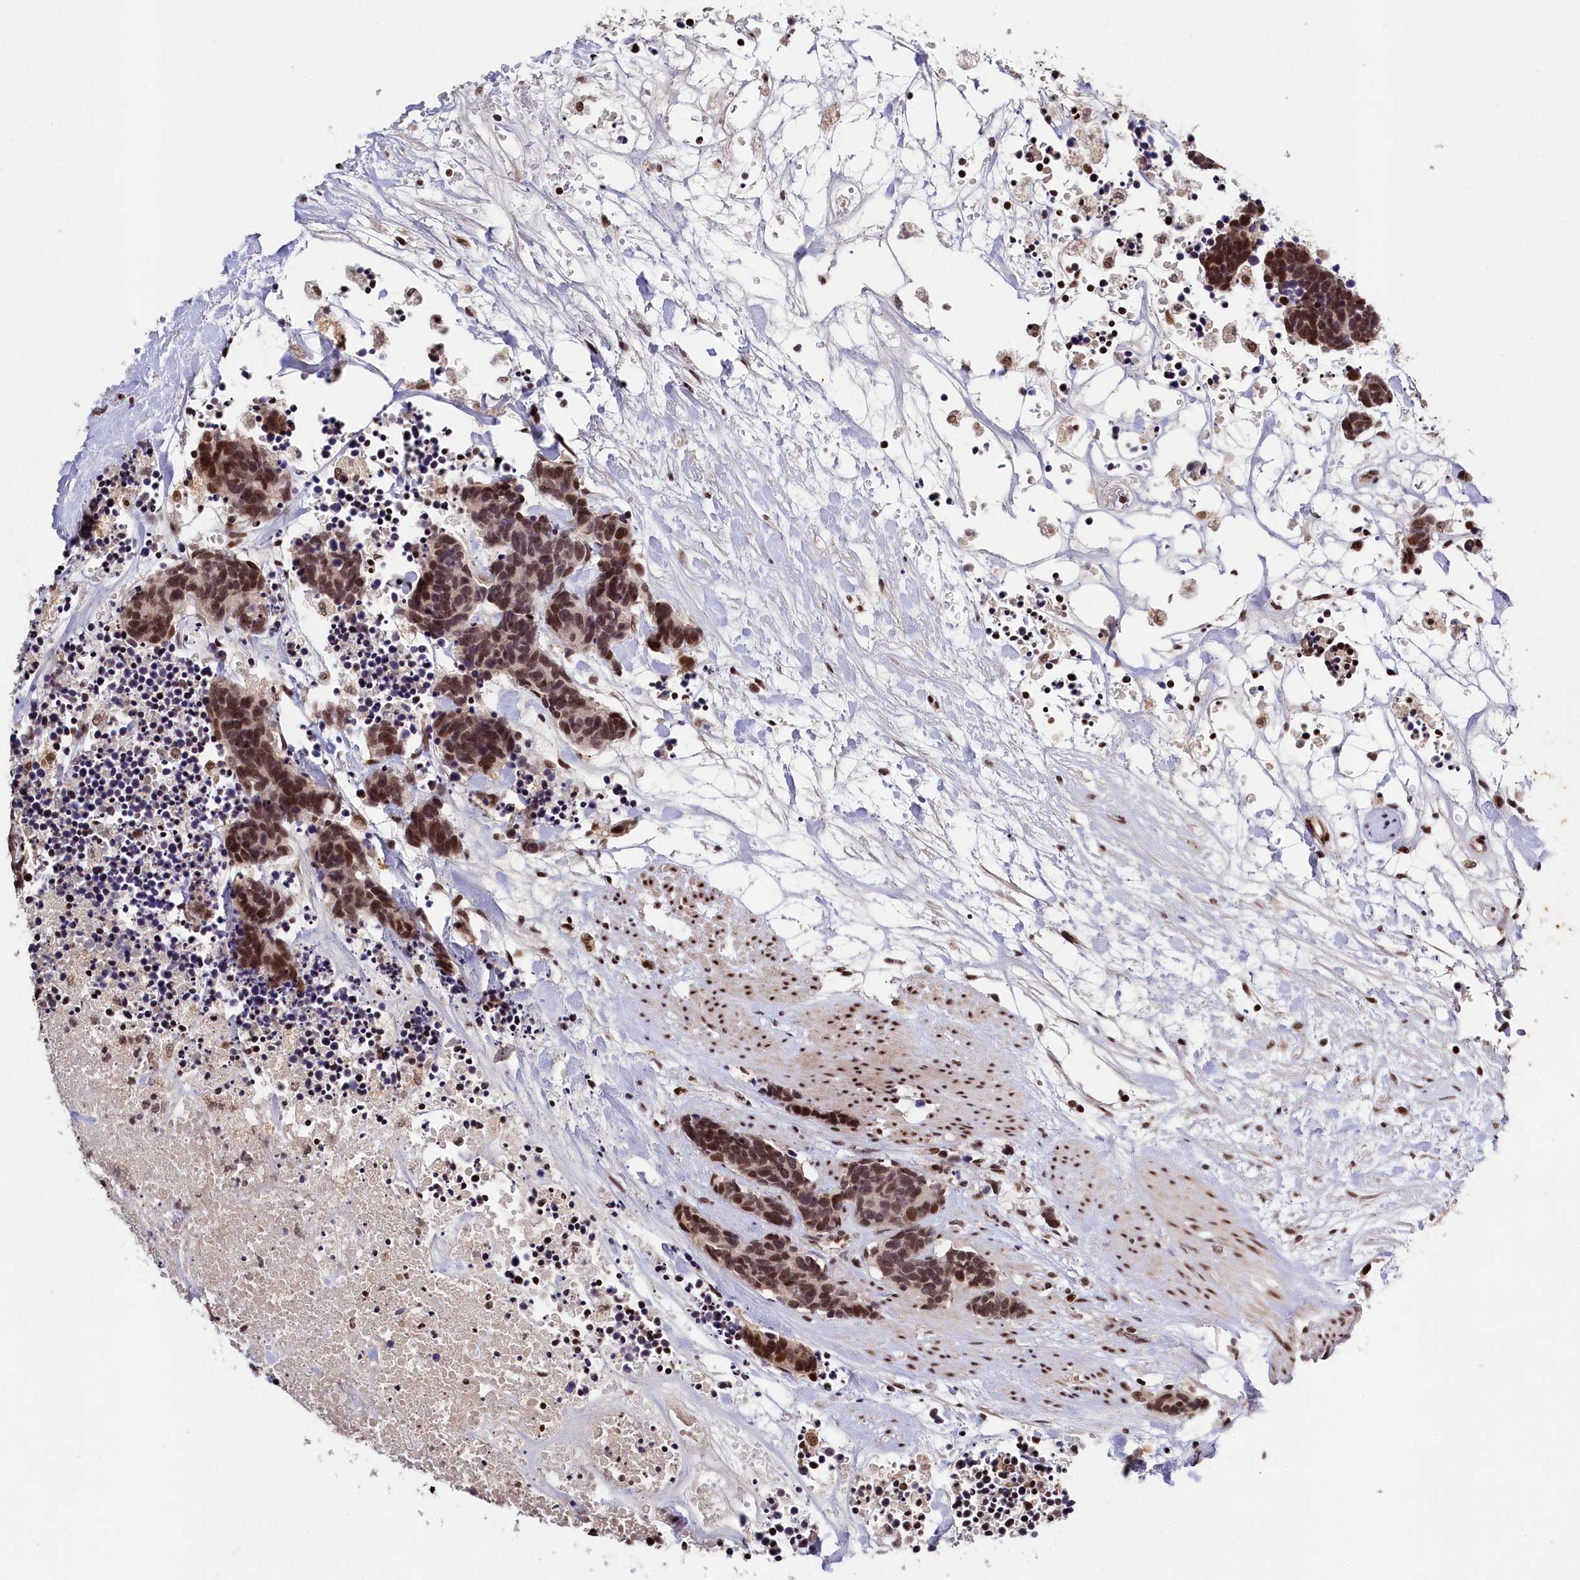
{"staining": {"intensity": "moderate", "quantity": ">75%", "location": "cytoplasmic/membranous,nuclear"}, "tissue": "carcinoid", "cell_type": "Tumor cells", "image_type": "cancer", "snomed": [{"axis": "morphology", "description": "Carcinoma, NOS"}, {"axis": "morphology", "description": "Carcinoid, malignant, NOS"}, {"axis": "topography", "description": "Urinary bladder"}], "caption": "Immunohistochemical staining of carcinoid shows medium levels of moderate cytoplasmic/membranous and nuclear staining in about >75% of tumor cells.", "gene": "FAM217B", "patient": {"sex": "male", "age": 57}}